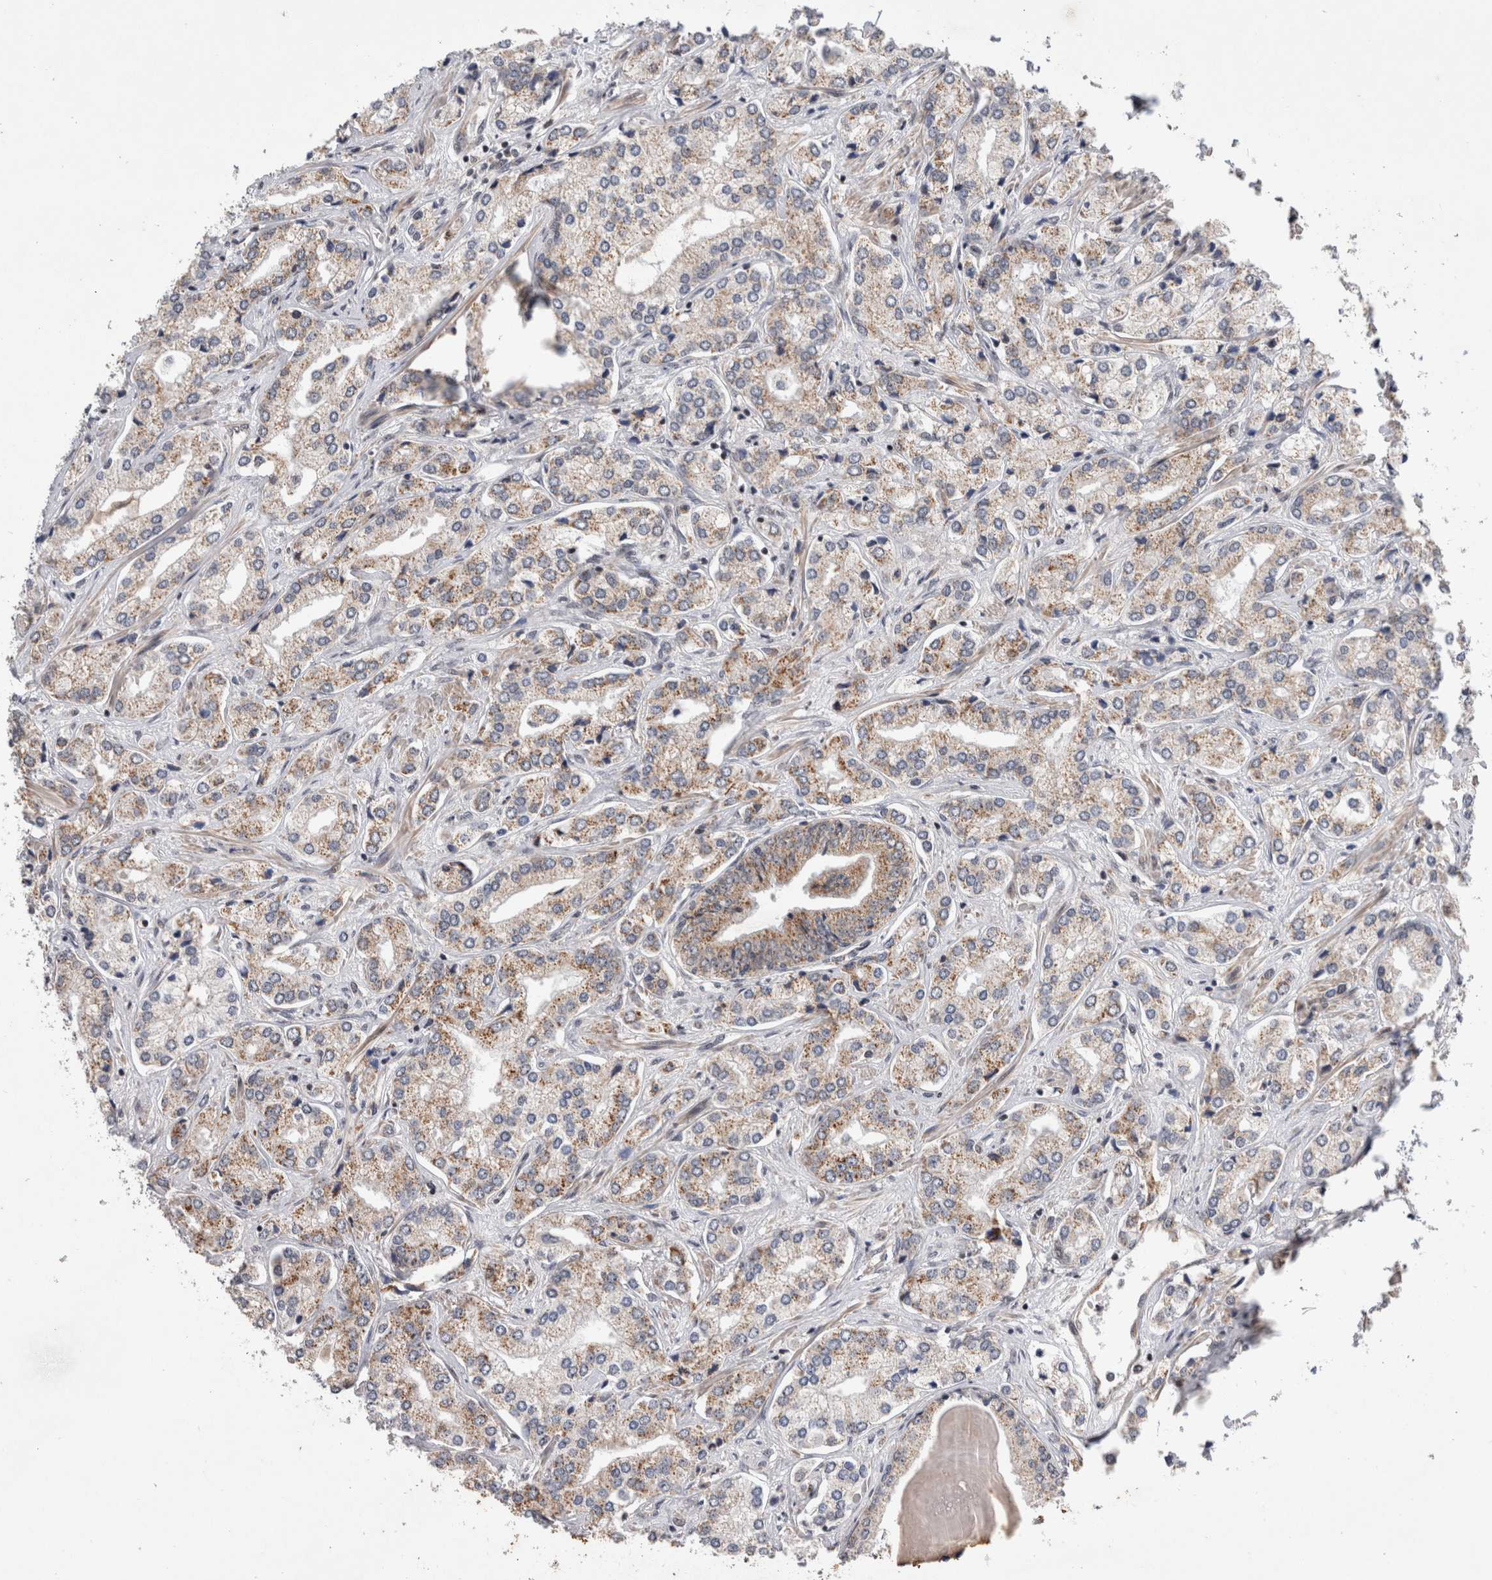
{"staining": {"intensity": "weak", "quantity": ">75%", "location": "cytoplasmic/membranous"}, "tissue": "prostate cancer", "cell_type": "Tumor cells", "image_type": "cancer", "snomed": [{"axis": "morphology", "description": "Adenocarcinoma, High grade"}, {"axis": "topography", "description": "Prostate"}], "caption": "Prostate cancer (adenocarcinoma (high-grade)) stained for a protein (brown) reveals weak cytoplasmic/membranous positive expression in about >75% of tumor cells.", "gene": "MRPL37", "patient": {"sex": "male", "age": 66}}